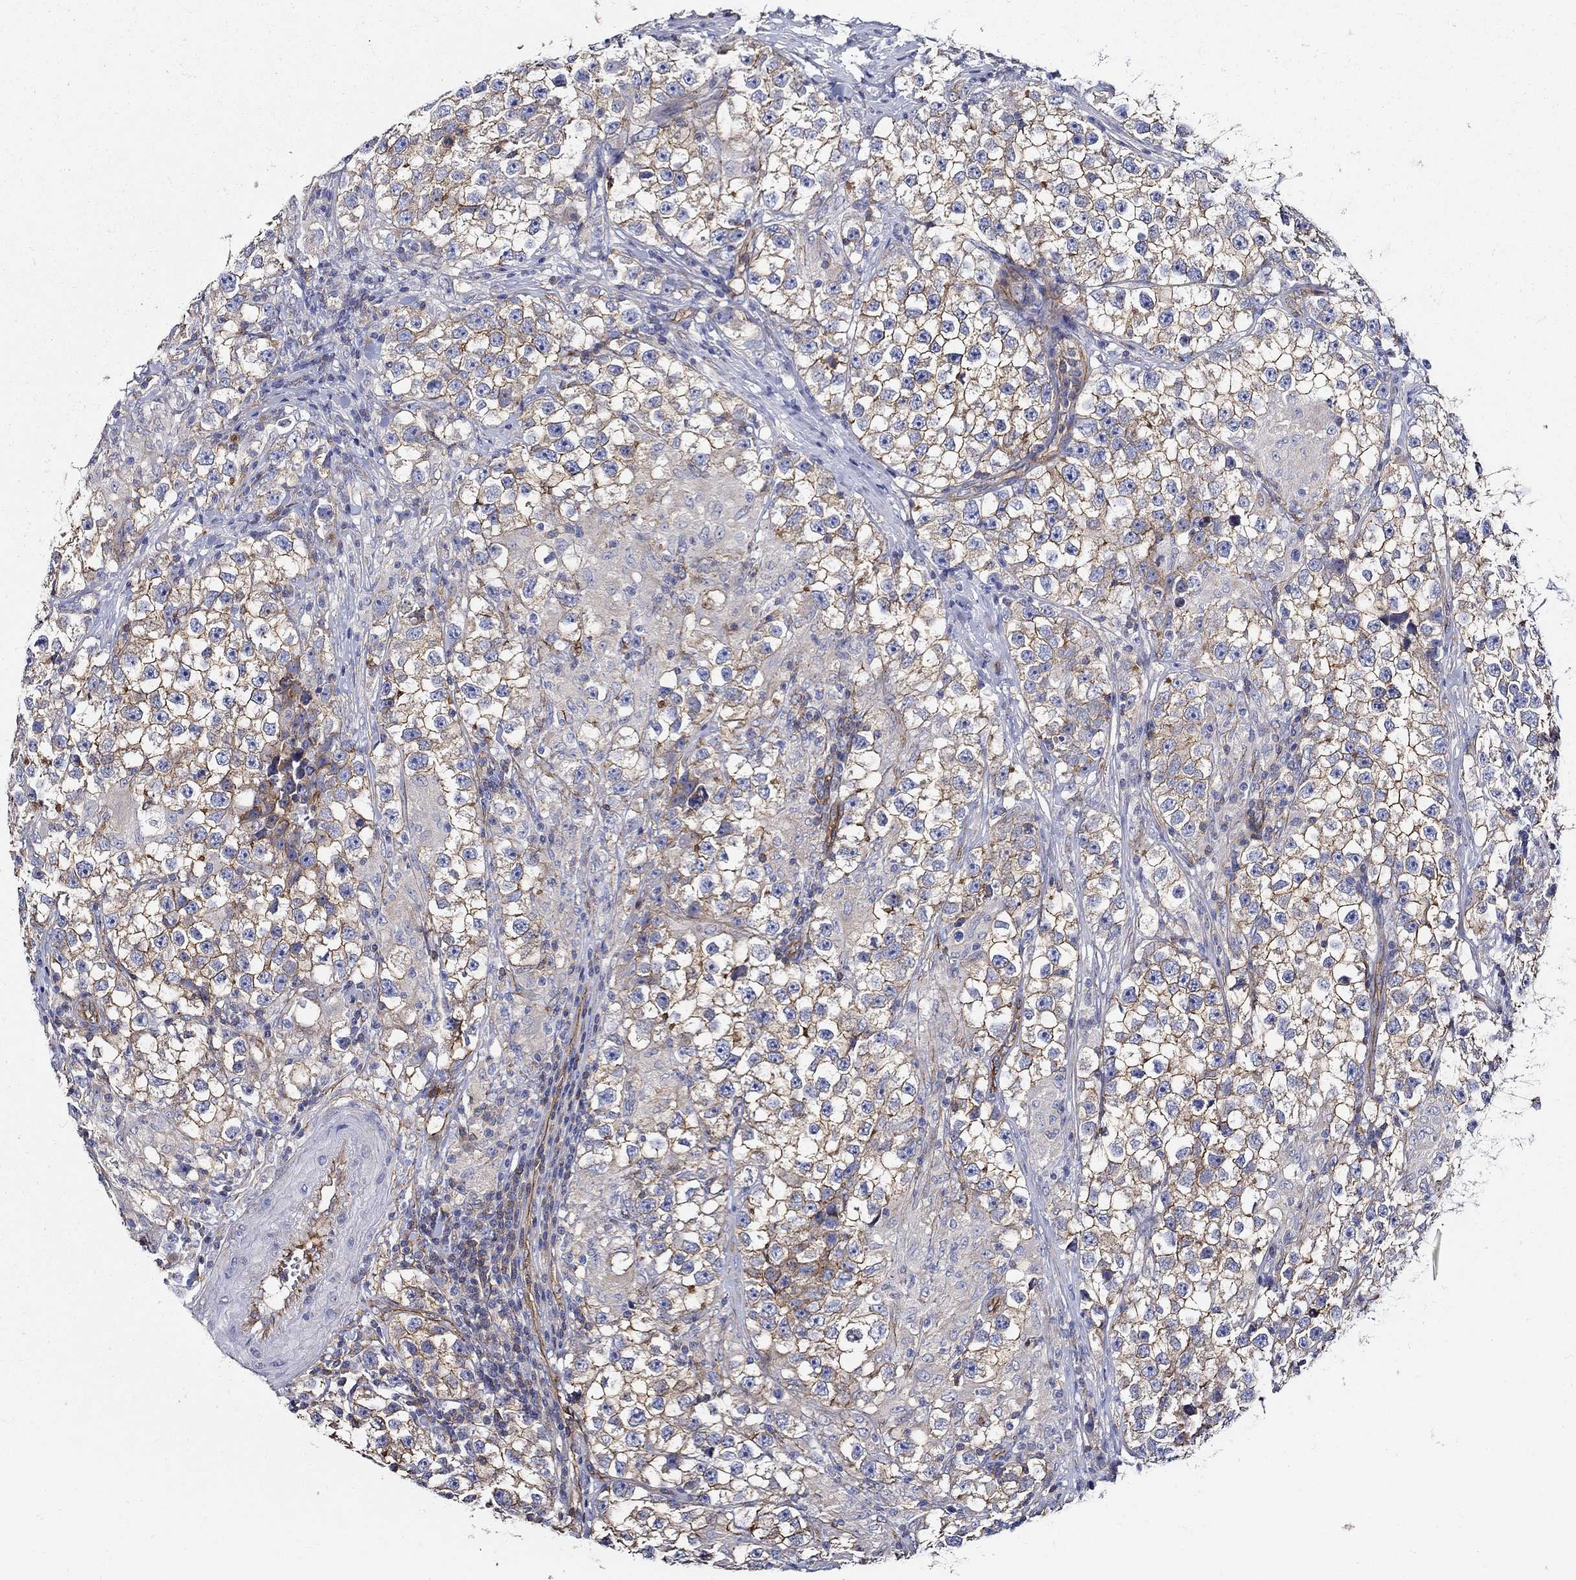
{"staining": {"intensity": "moderate", "quantity": ">75%", "location": "cytoplasmic/membranous"}, "tissue": "testis cancer", "cell_type": "Tumor cells", "image_type": "cancer", "snomed": [{"axis": "morphology", "description": "Seminoma, NOS"}, {"axis": "topography", "description": "Testis"}], "caption": "Immunohistochemistry (IHC) (DAB (3,3'-diaminobenzidine)) staining of seminoma (testis) demonstrates moderate cytoplasmic/membranous protein staining in about >75% of tumor cells.", "gene": "APBB3", "patient": {"sex": "male", "age": 46}}